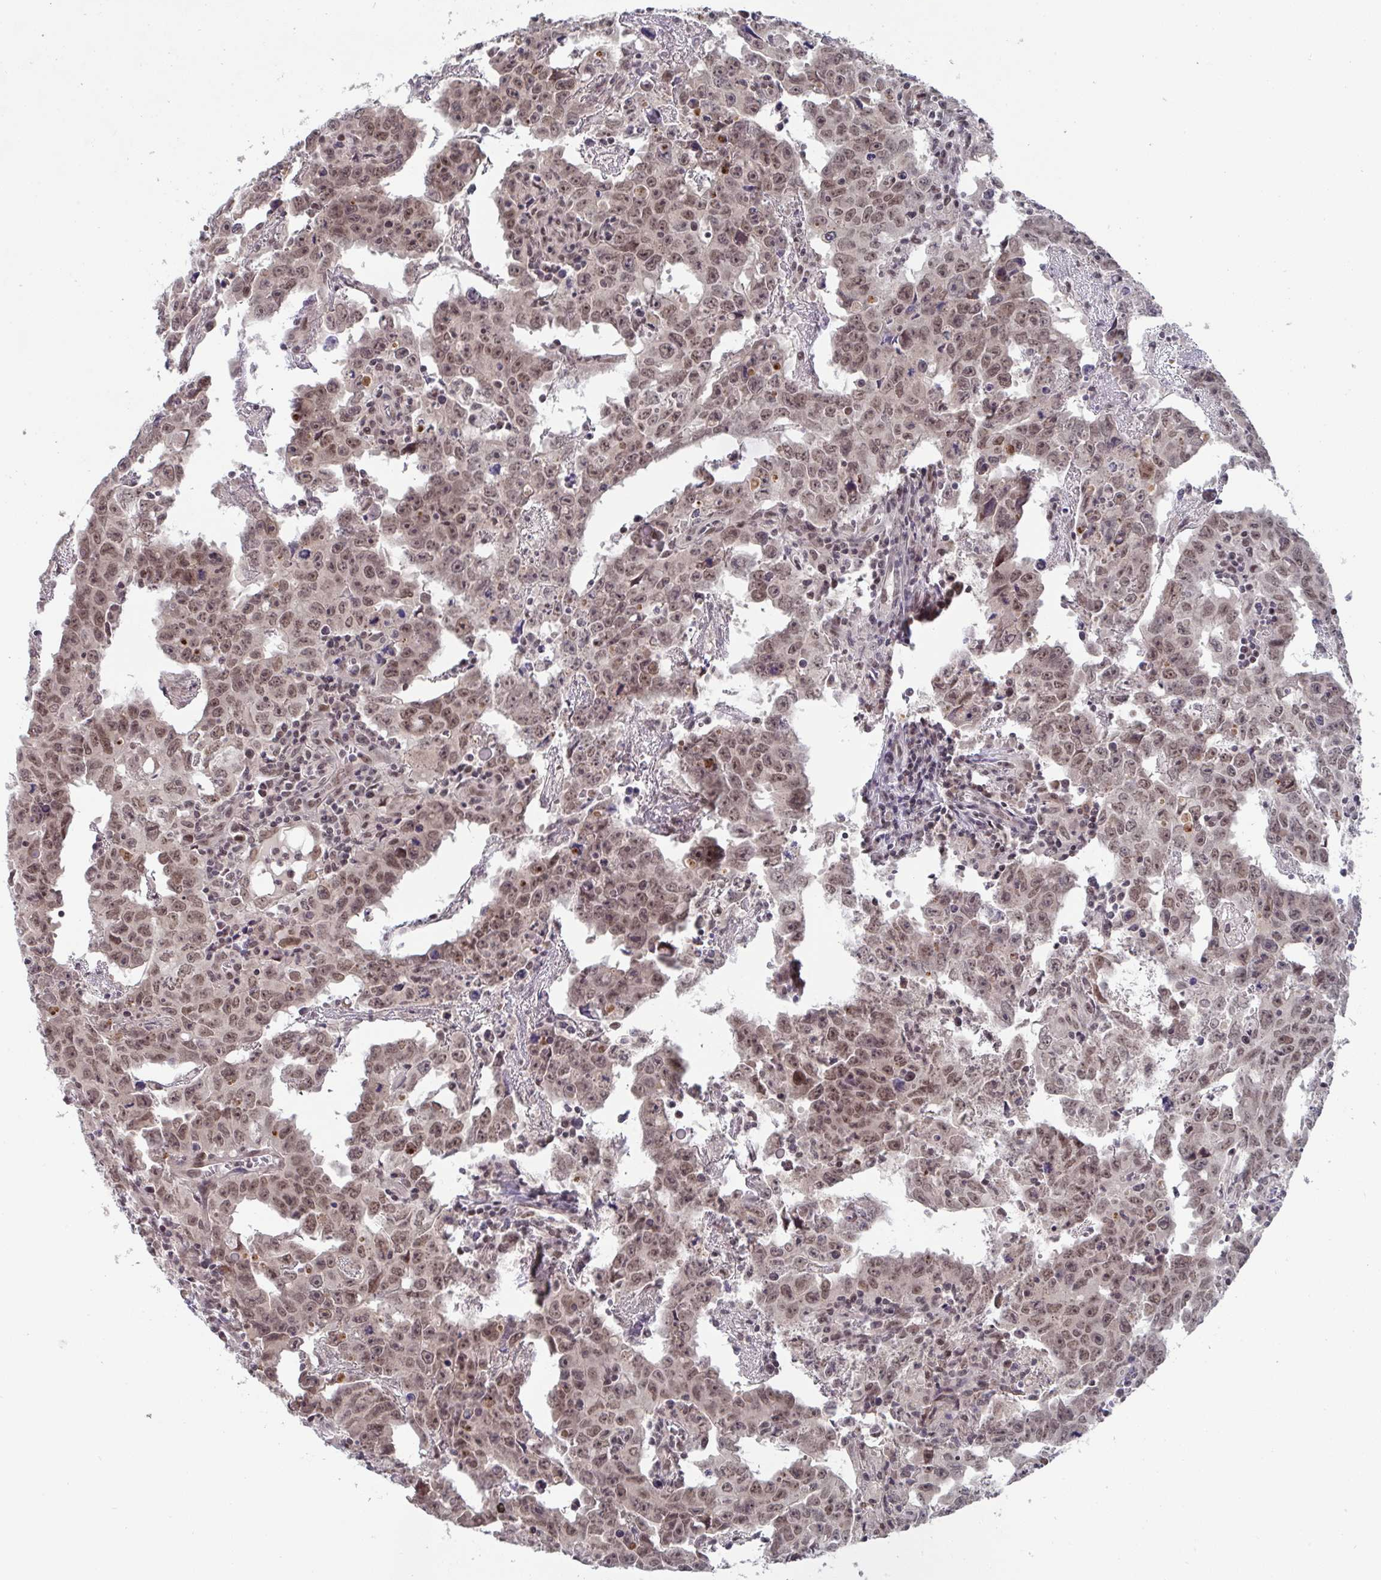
{"staining": {"intensity": "moderate", "quantity": ">75%", "location": "nuclear"}, "tissue": "testis cancer", "cell_type": "Tumor cells", "image_type": "cancer", "snomed": [{"axis": "morphology", "description": "Carcinoma, Embryonal, NOS"}, {"axis": "topography", "description": "Testis"}], "caption": "This micrograph exhibits immunohistochemistry staining of human testis cancer, with medium moderate nuclear staining in approximately >75% of tumor cells.", "gene": "JMJD1C", "patient": {"sex": "male", "age": 22}}